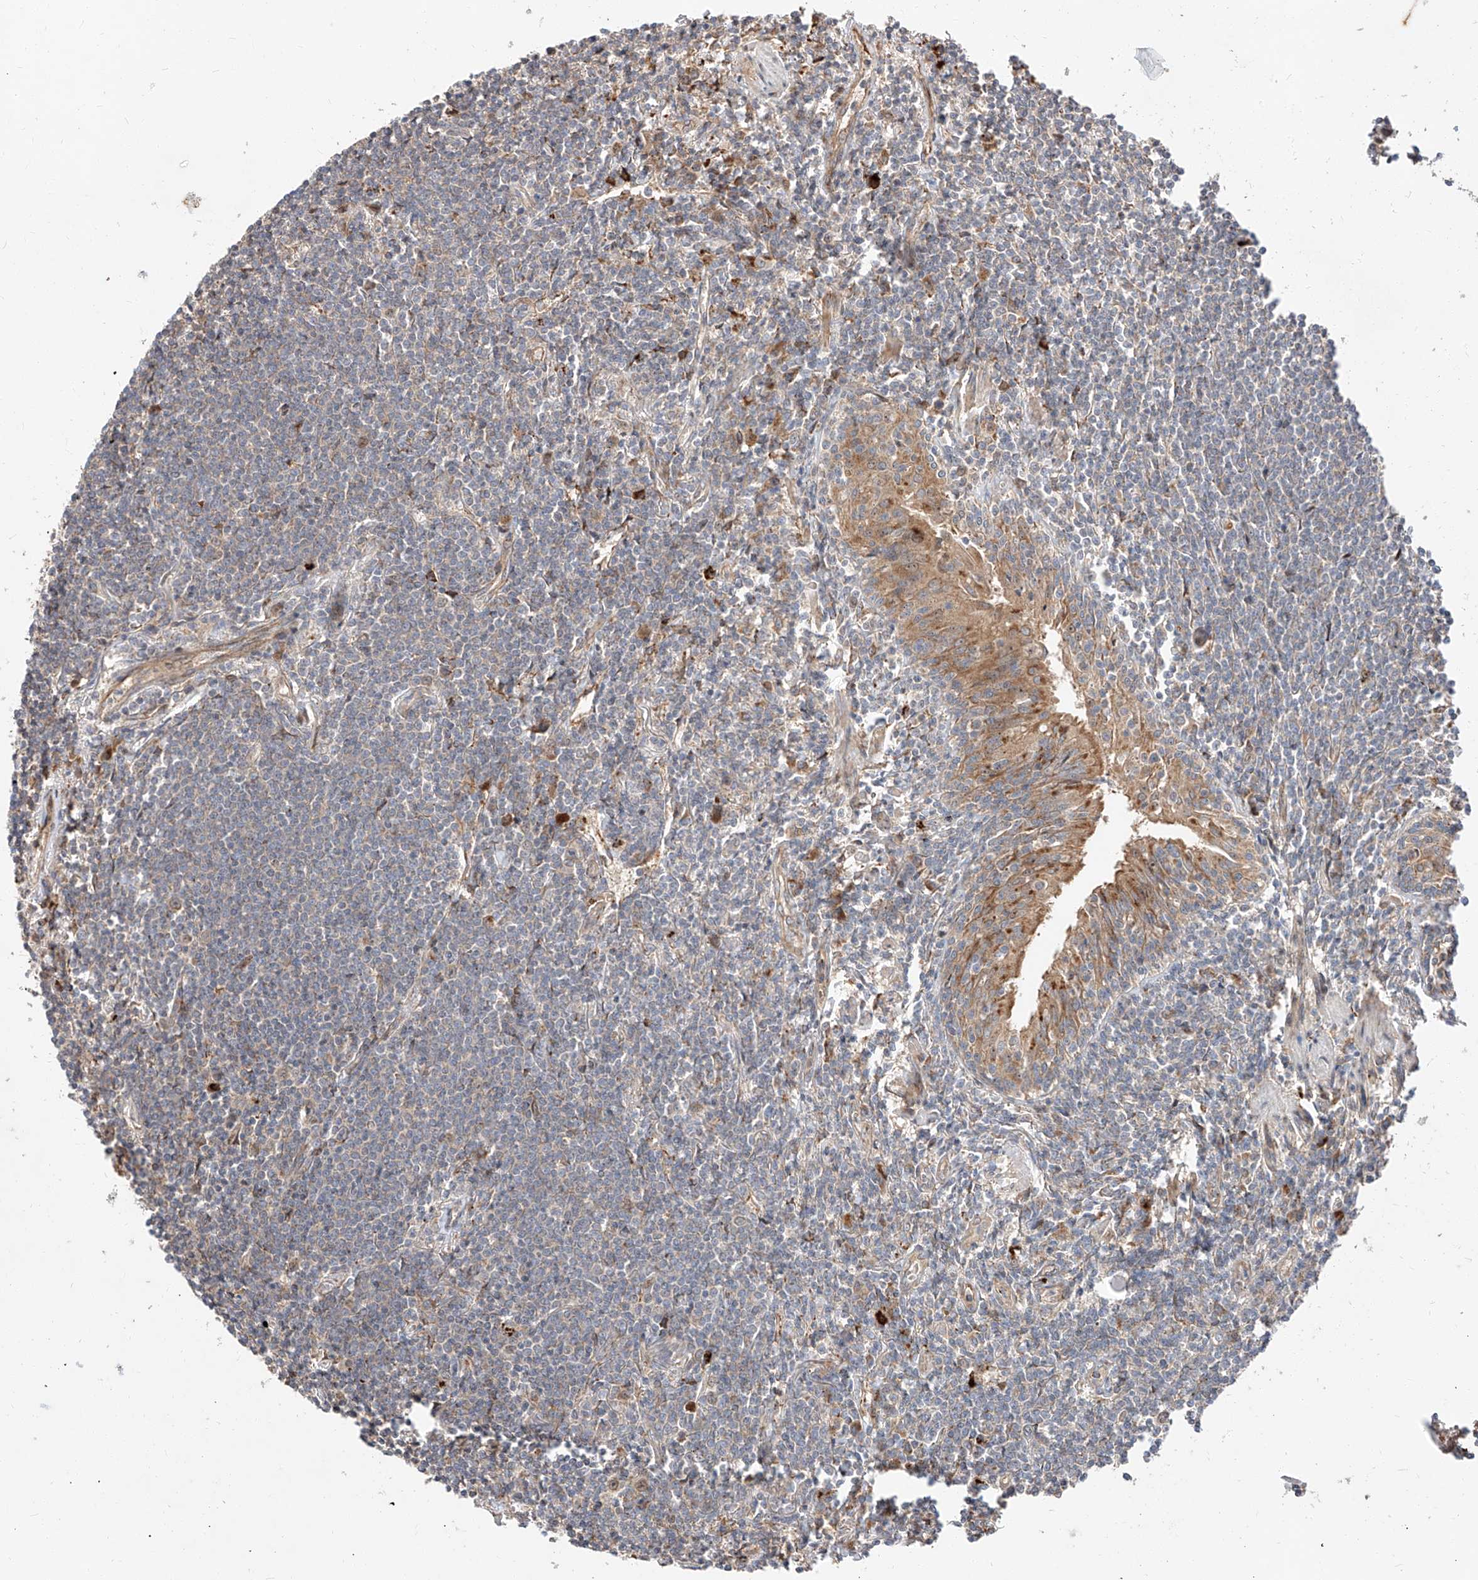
{"staining": {"intensity": "negative", "quantity": "none", "location": "none"}, "tissue": "lymphoma", "cell_type": "Tumor cells", "image_type": "cancer", "snomed": [{"axis": "morphology", "description": "Malignant lymphoma, non-Hodgkin's type, Low grade"}, {"axis": "topography", "description": "Lung"}], "caption": "Immunohistochemistry photomicrograph of human low-grade malignant lymphoma, non-Hodgkin's type stained for a protein (brown), which shows no staining in tumor cells.", "gene": "DIRAS3", "patient": {"sex": "female", "age": 71}}